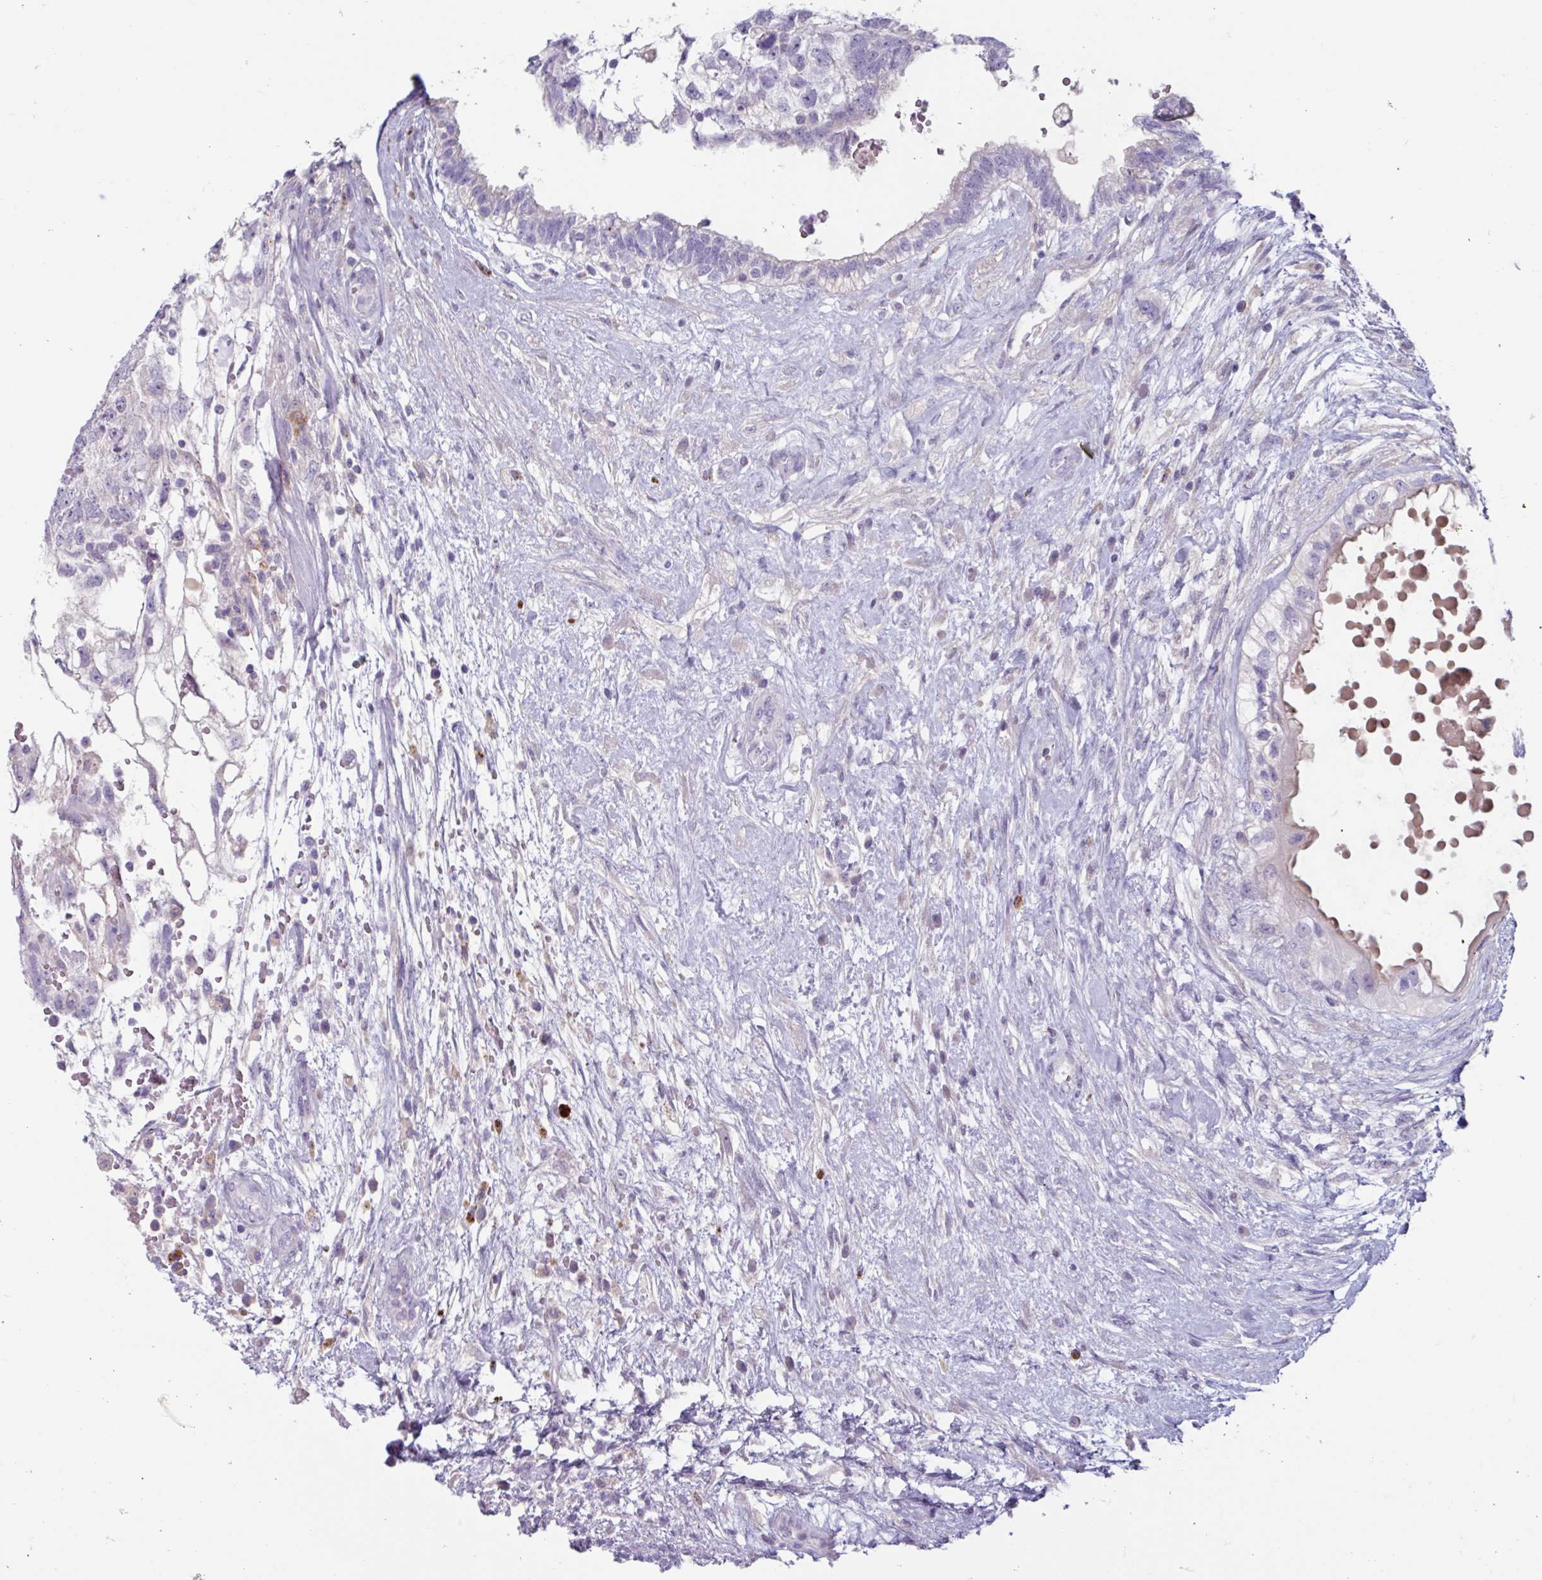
{"staining": {"intensity": "negative", "quantity": "none", "location": "none"}, "tissue": "testis cancer", "cell_type": "Tumor cells", "image_type": "cancer", "snomed": [{"axis": "morphology", "description": "Normal tissue, NOS"}, {"axis": "morphology", "description": "Carcinoma, Embryonal, NOS"}, {"axis": "topography", "description": "Testis"}], "caption": "This is an IHC micrograph of human embryonal carcinoma (testis). There is no staining in tumor cells.", "gene": "OR2T10", "patient": {"sex": "male", "age": 32}}